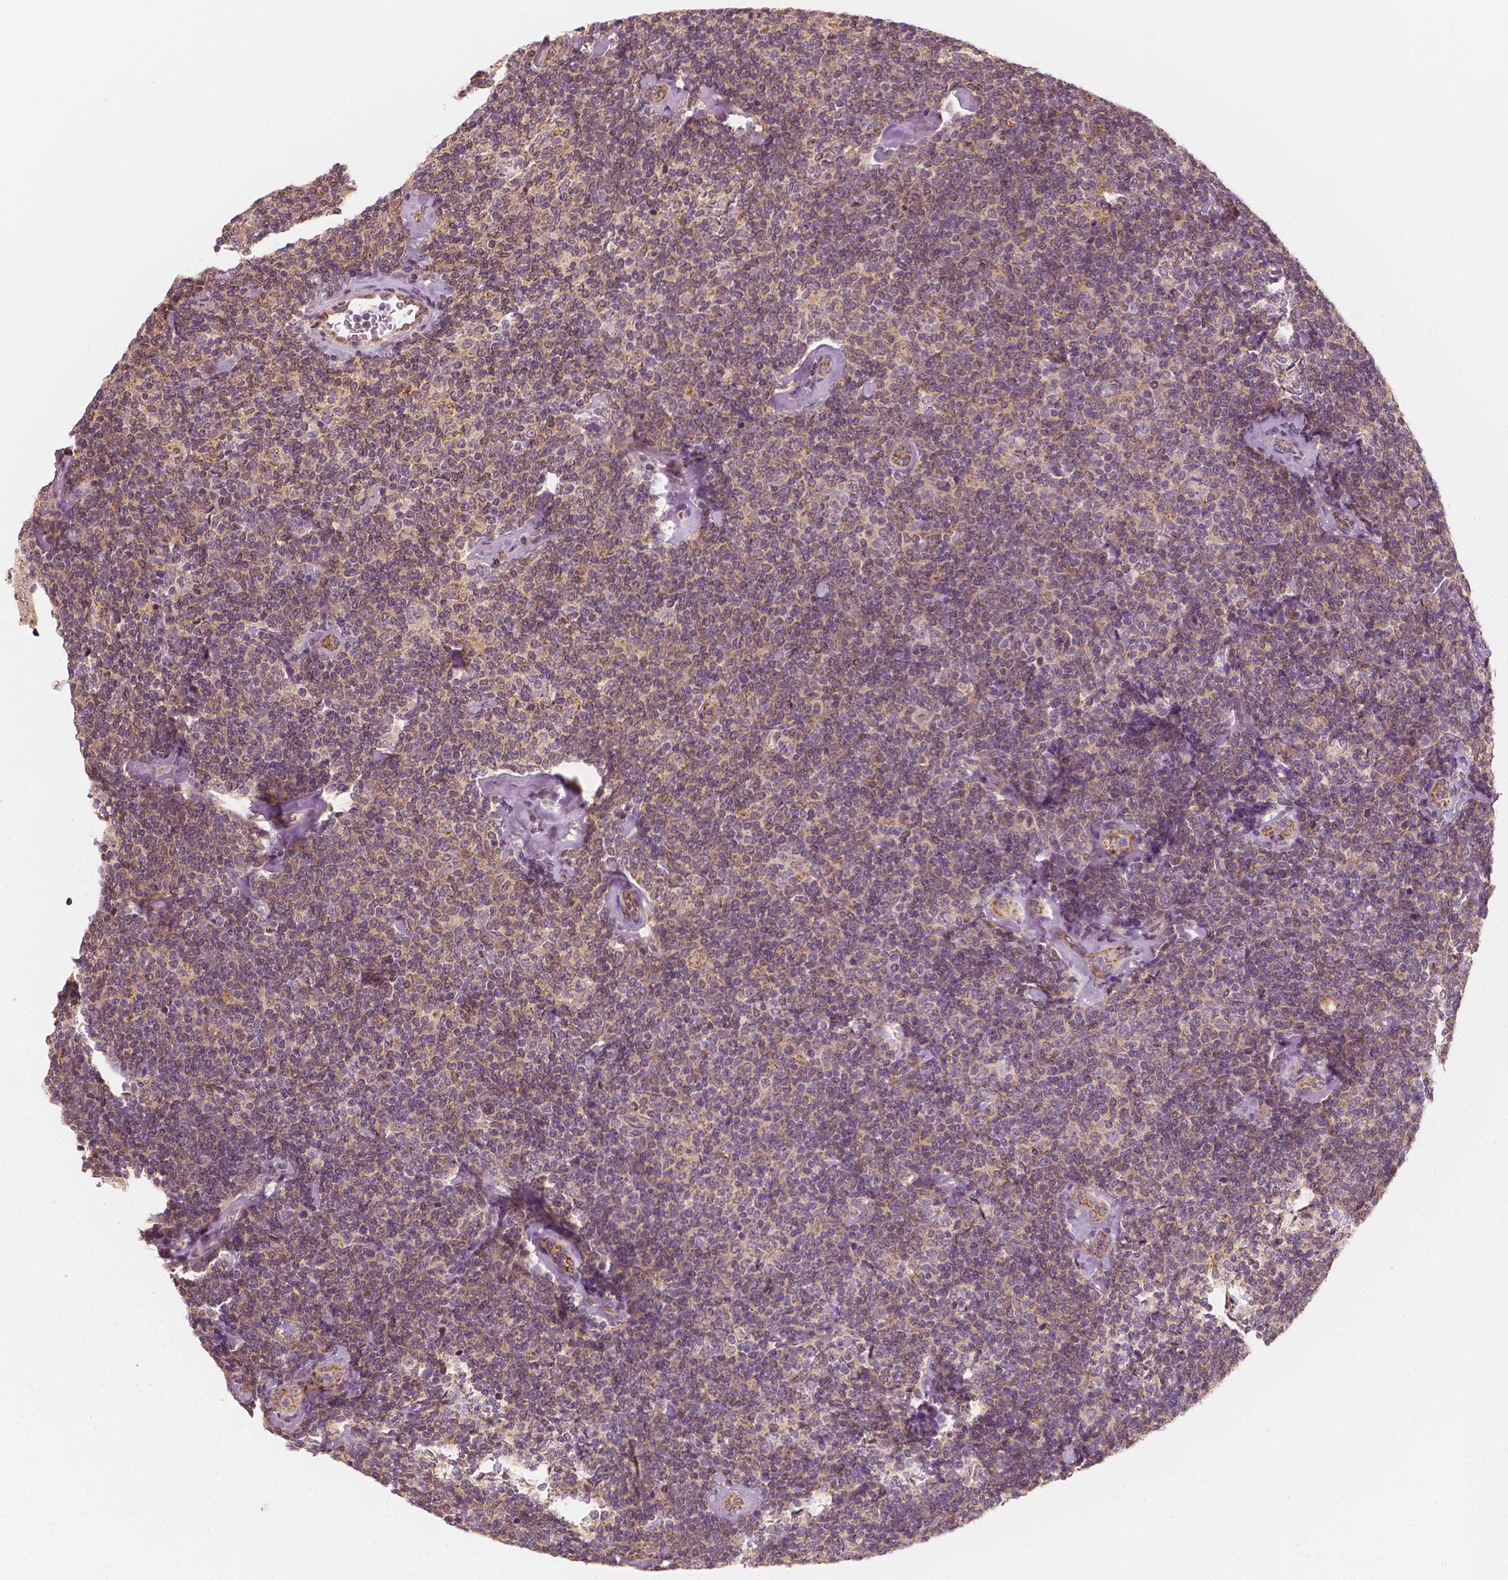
{"staining": {"intensity": "weak", "quantity": "25%-75%", "location": "cytoplasmic/membranous"}, "tissue": "lymphoma", "cell_type": "Tumor cells", "image_type": "cancer", "snomed": [{"axis": "morphology", "description": "Malignant lymphoma, non-Hodgkin's type, Low grade"}, {"axis": "topography", "description": "Lymph node"}], "caption": "A photomicrograph of human low-grade malignant lymphoma, non-Hodgkin's type stained for a protein exhibits weak cytoplasmic/membranous brown staining in tumor cells.", "gene": "SHPK", "patient": {"sex": "female", "age": 56}}